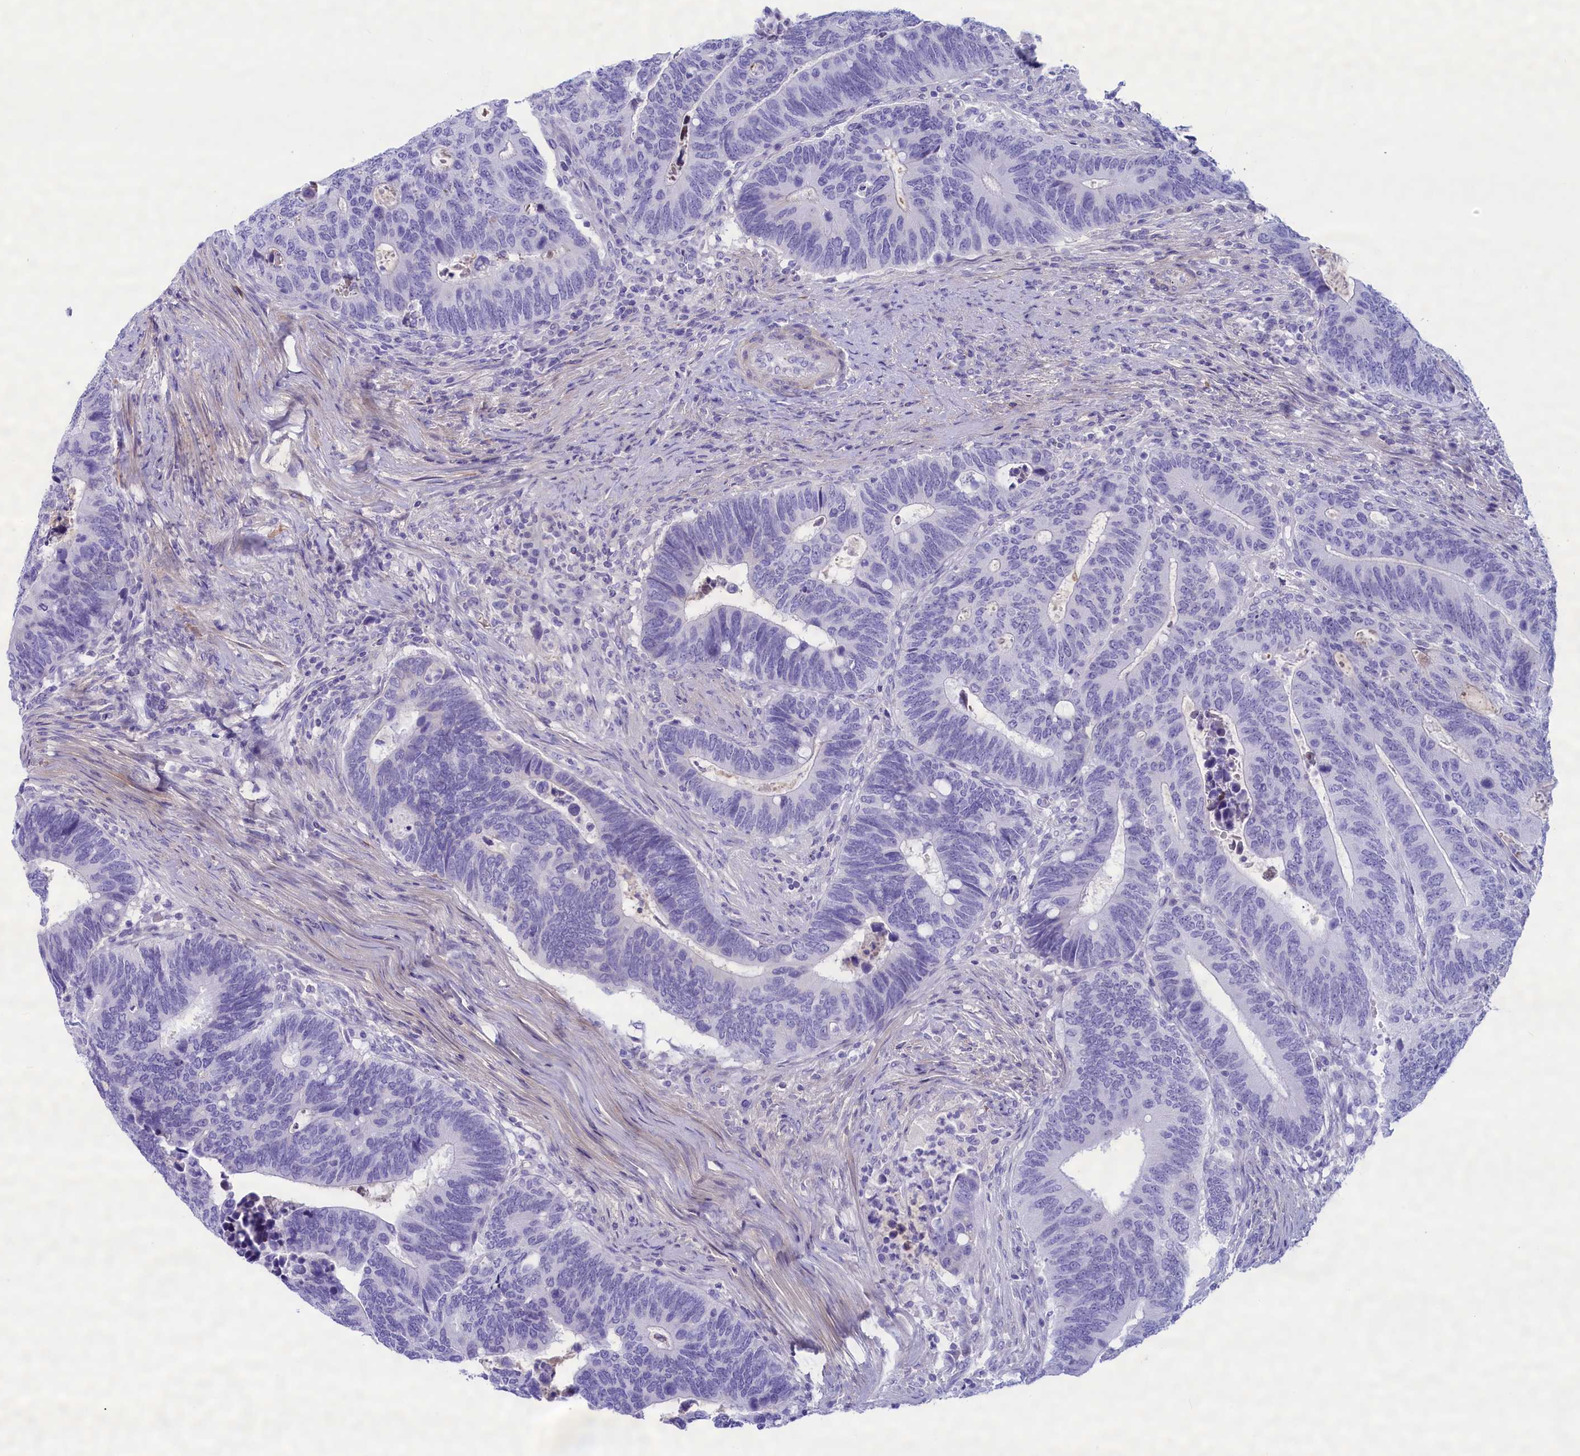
{"staining": {"intensity": "negative", "quantity": "none", "location": "none"}, "tissue": "colorectal cancer", "cell_type": "Tumor cells", "image_type": "cancer", "snomed": [{"axis": "morphology", "description": "Adenocarcinoma, NOS"}, {"axis": "topography", "description": "Colon"}], "caption": "Immunohistochemical staining of adenocarcinoma (colorectal) reveals no significant staining in tumor cells.", "gene": "MPV17L2", "patient": {"sex": "male", "age": 87}}